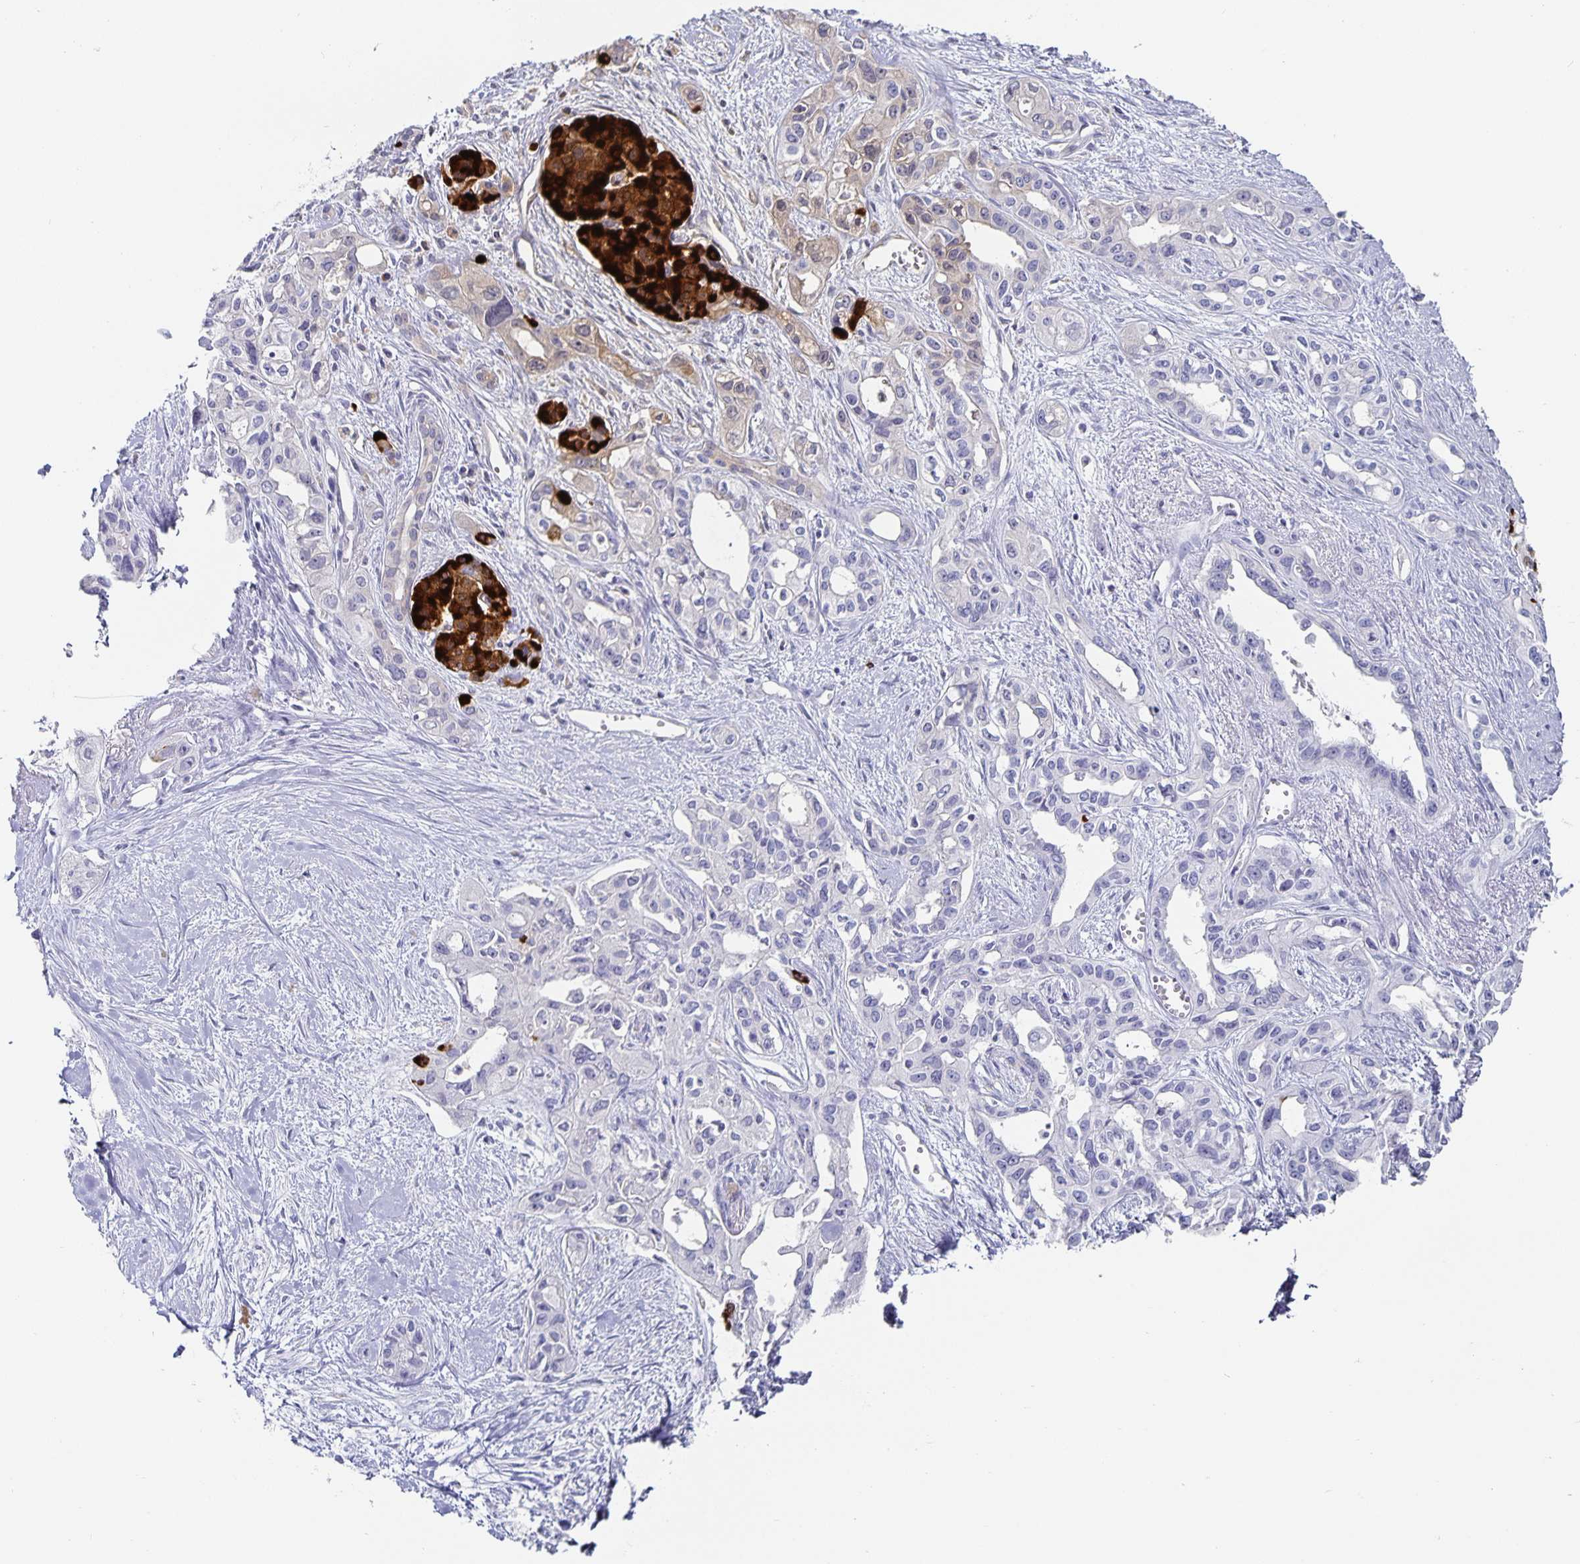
{"staining": {"intensity": "negative", "quantity": "none", "location": "none"}, "tissue": "pancreatic cancer", "cell_type": "Tumor cells", "image_type": "cancer", "snomed": [{"axis": "morphology", "description": "Adenocarcinoma, NOS"}, {"axis": "topography", "description": "Pancreas"}], "caption": "A micrograph of adenocarcinoma (pancreatic) stained for a protein demonstrates no brown staining in tumor cells. (Stains: DAB IHC with hematoxylin counter stain, Microscopy: brightfield microscopy at high magnification).", "gene": "CHGA", "patient": {"sex": "female", "age": 50}}